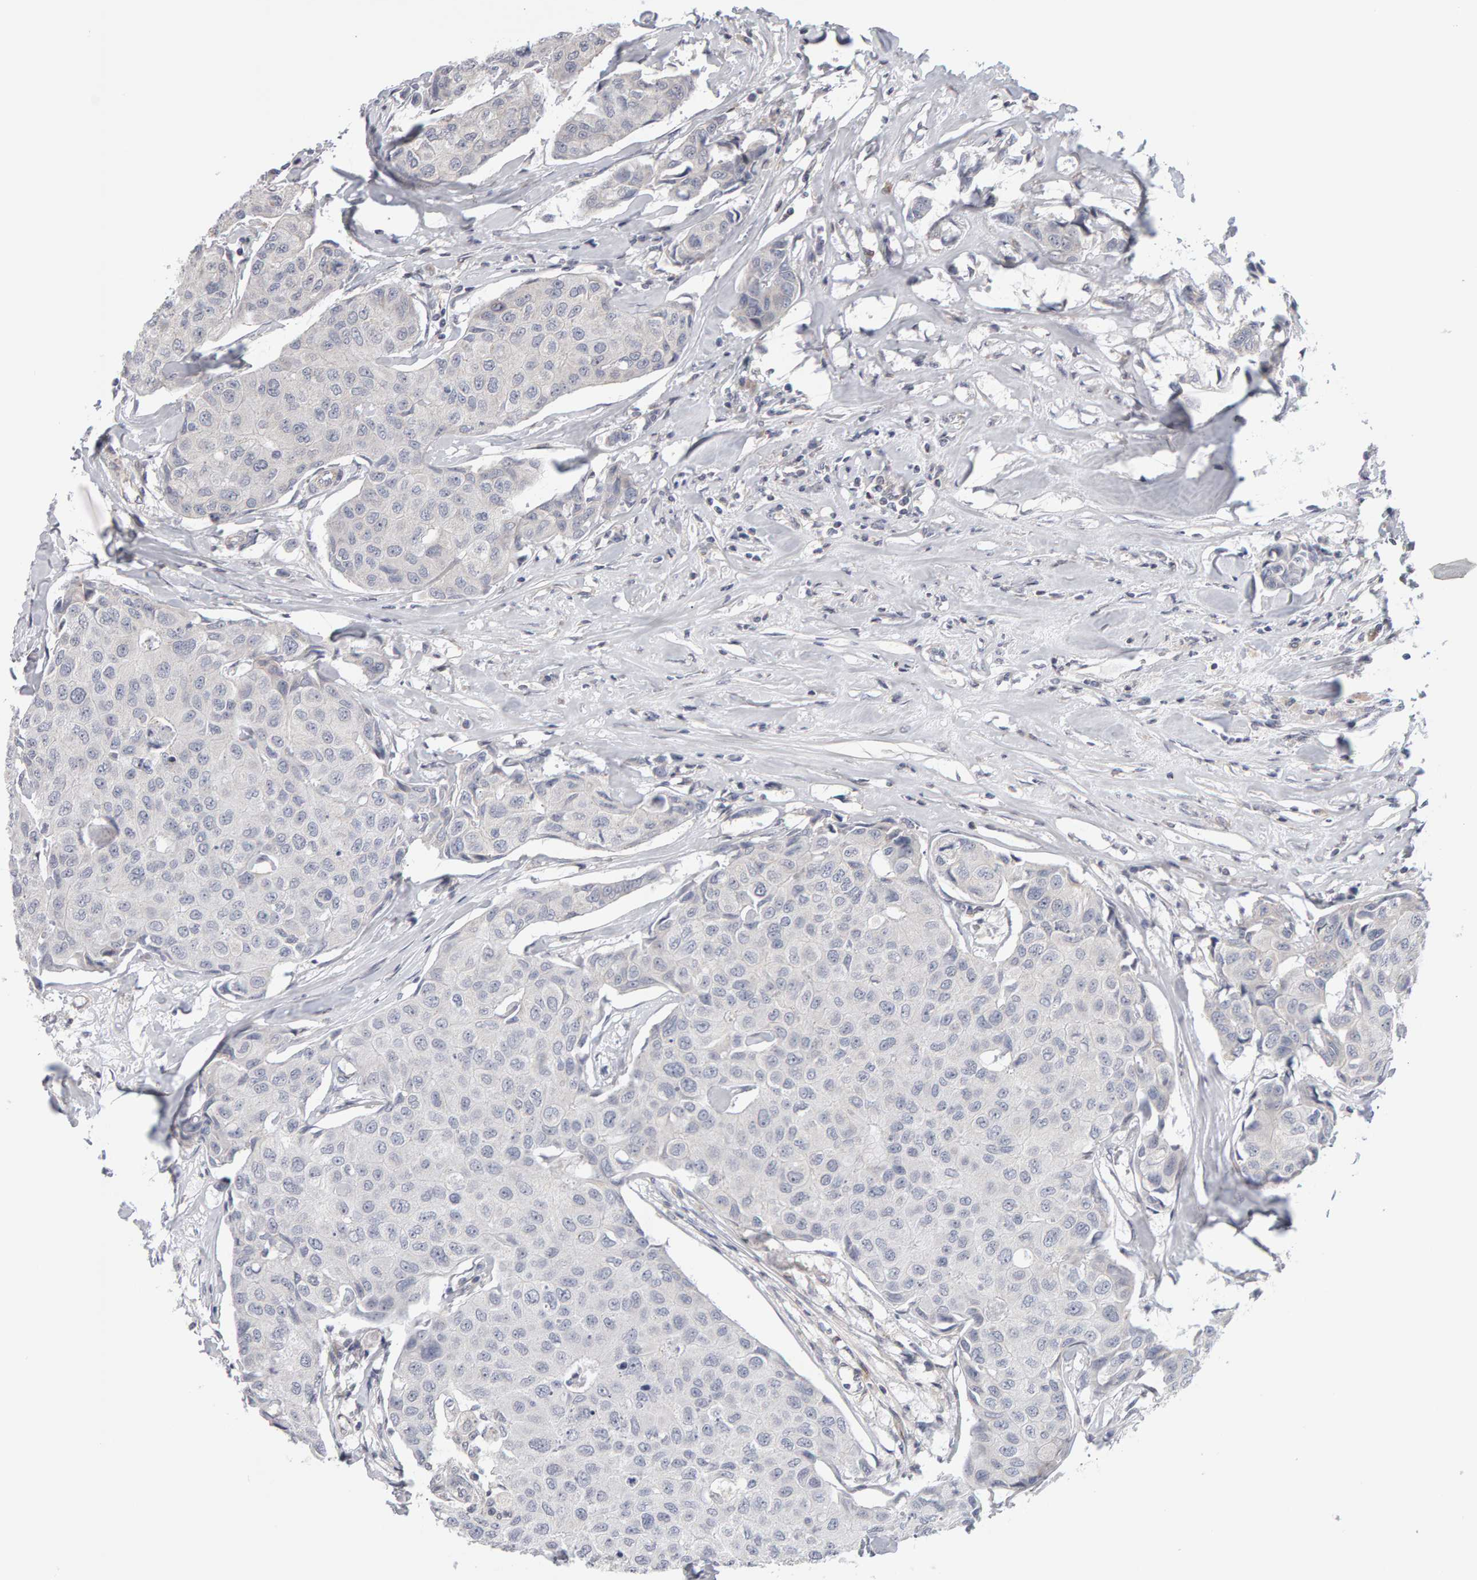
{"staining": {"intensity": "negative", "quantity": "none", "location": "none"}, "tissue": "breast cancer", "cell_type": "Tumor cells", "image_type": "cancer", "snomed": [{"axis": "morphology", "description": "Duct carcinoma"}, {"axis": "topography", "description": "Breast"}], "caption": "The photomicrograph shows no staining of tumor cells in intraductal carcinoma (breast).", "gene": "MSRA", "patient": {"sex": "female", "age": 80}}